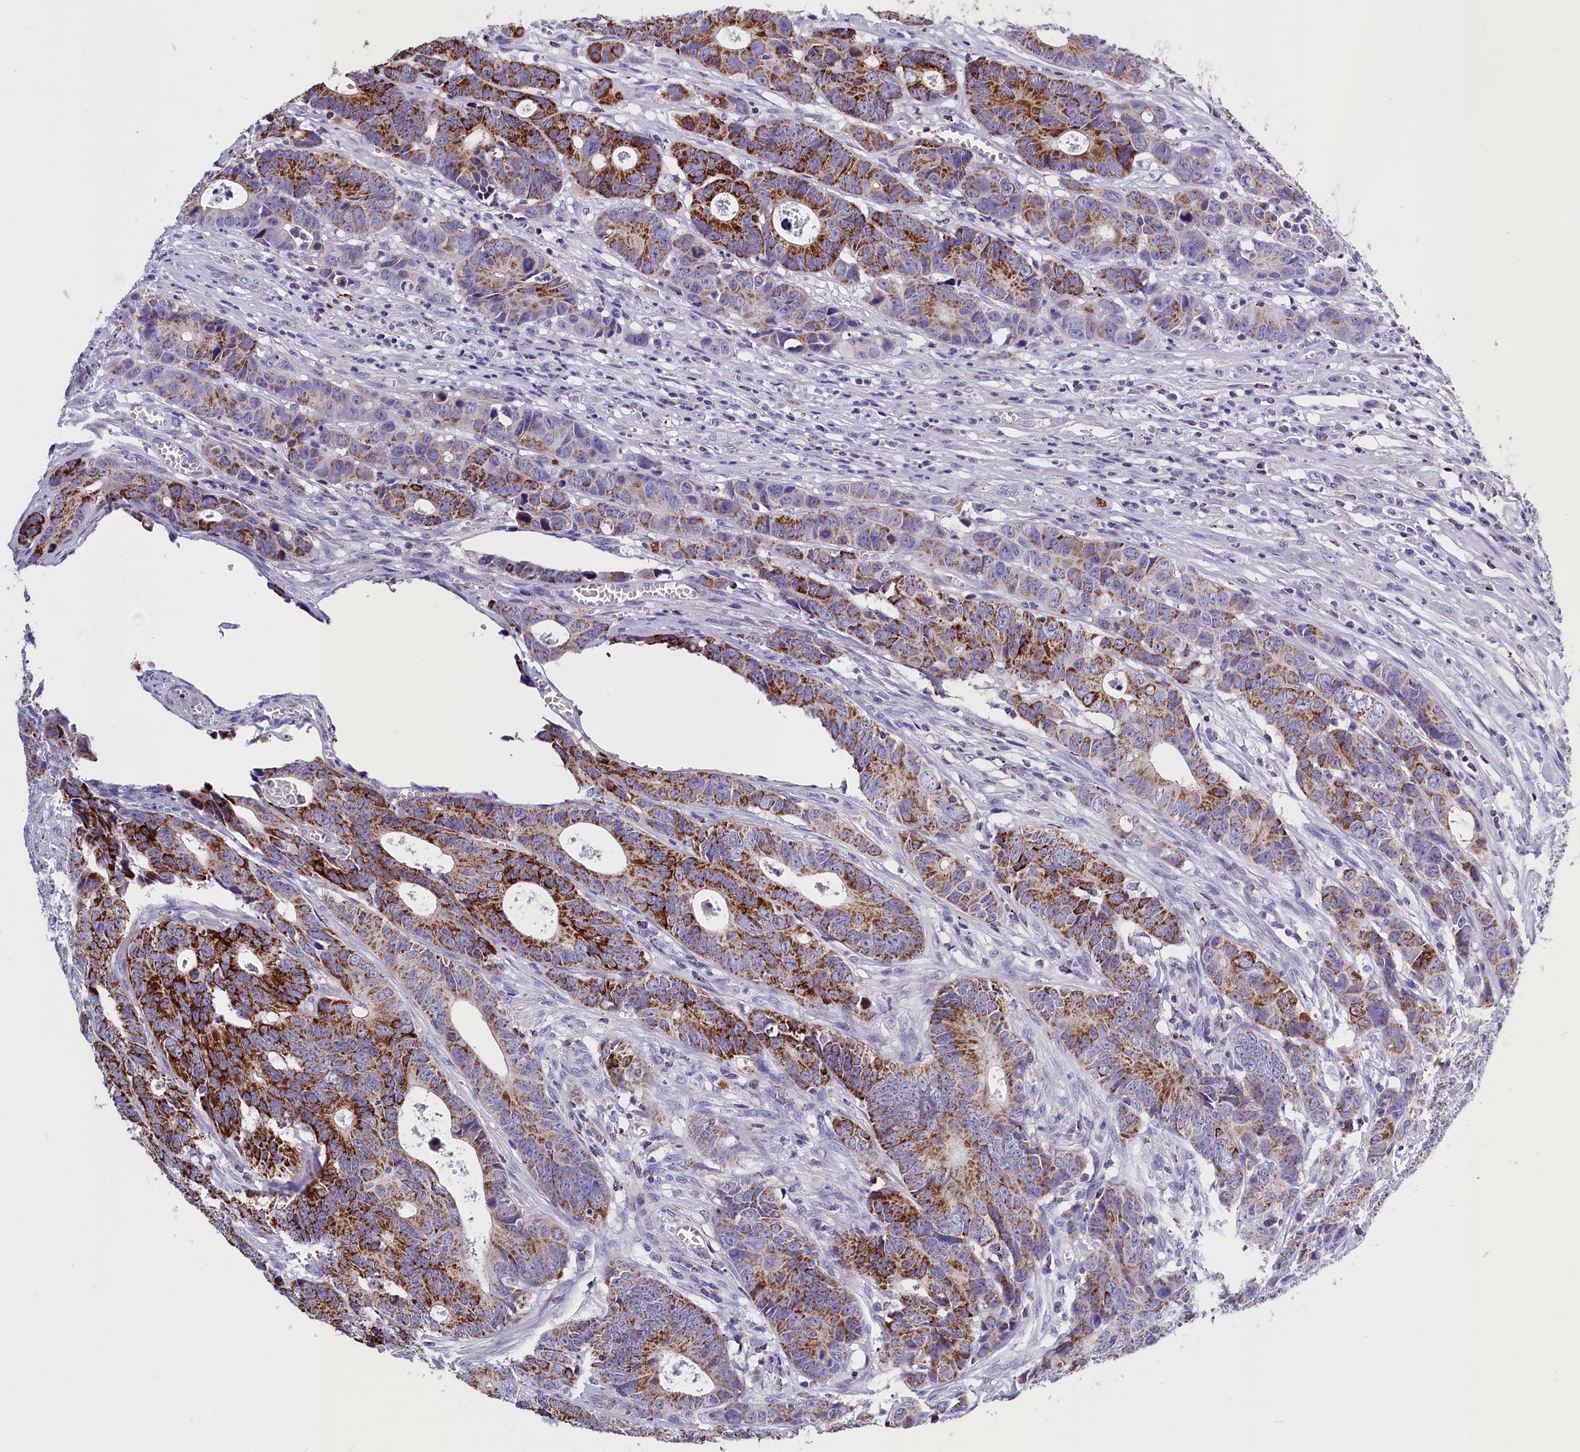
{"staining": {"intensity": "strong", "quantity": ">75%", "location": "cytoplasmic/membranous"}, "tissue": "colorectal cancer", "cell_type": "Tumor cells", "image_type": "cancer", "snomed": [{"axis": "morphology", "description": "Adenocarcinoma, NOS"}, {"axis": "topography", "description": "Colon"}], "caption": "Protein analysis of colorectal cancer (adenocarcinoma) tissue displays strong cytoplasmic/membranous staining in about >75% of tumor cells.", "gene": "ABAT", "patient": {"sex": "female", "age": 57}}